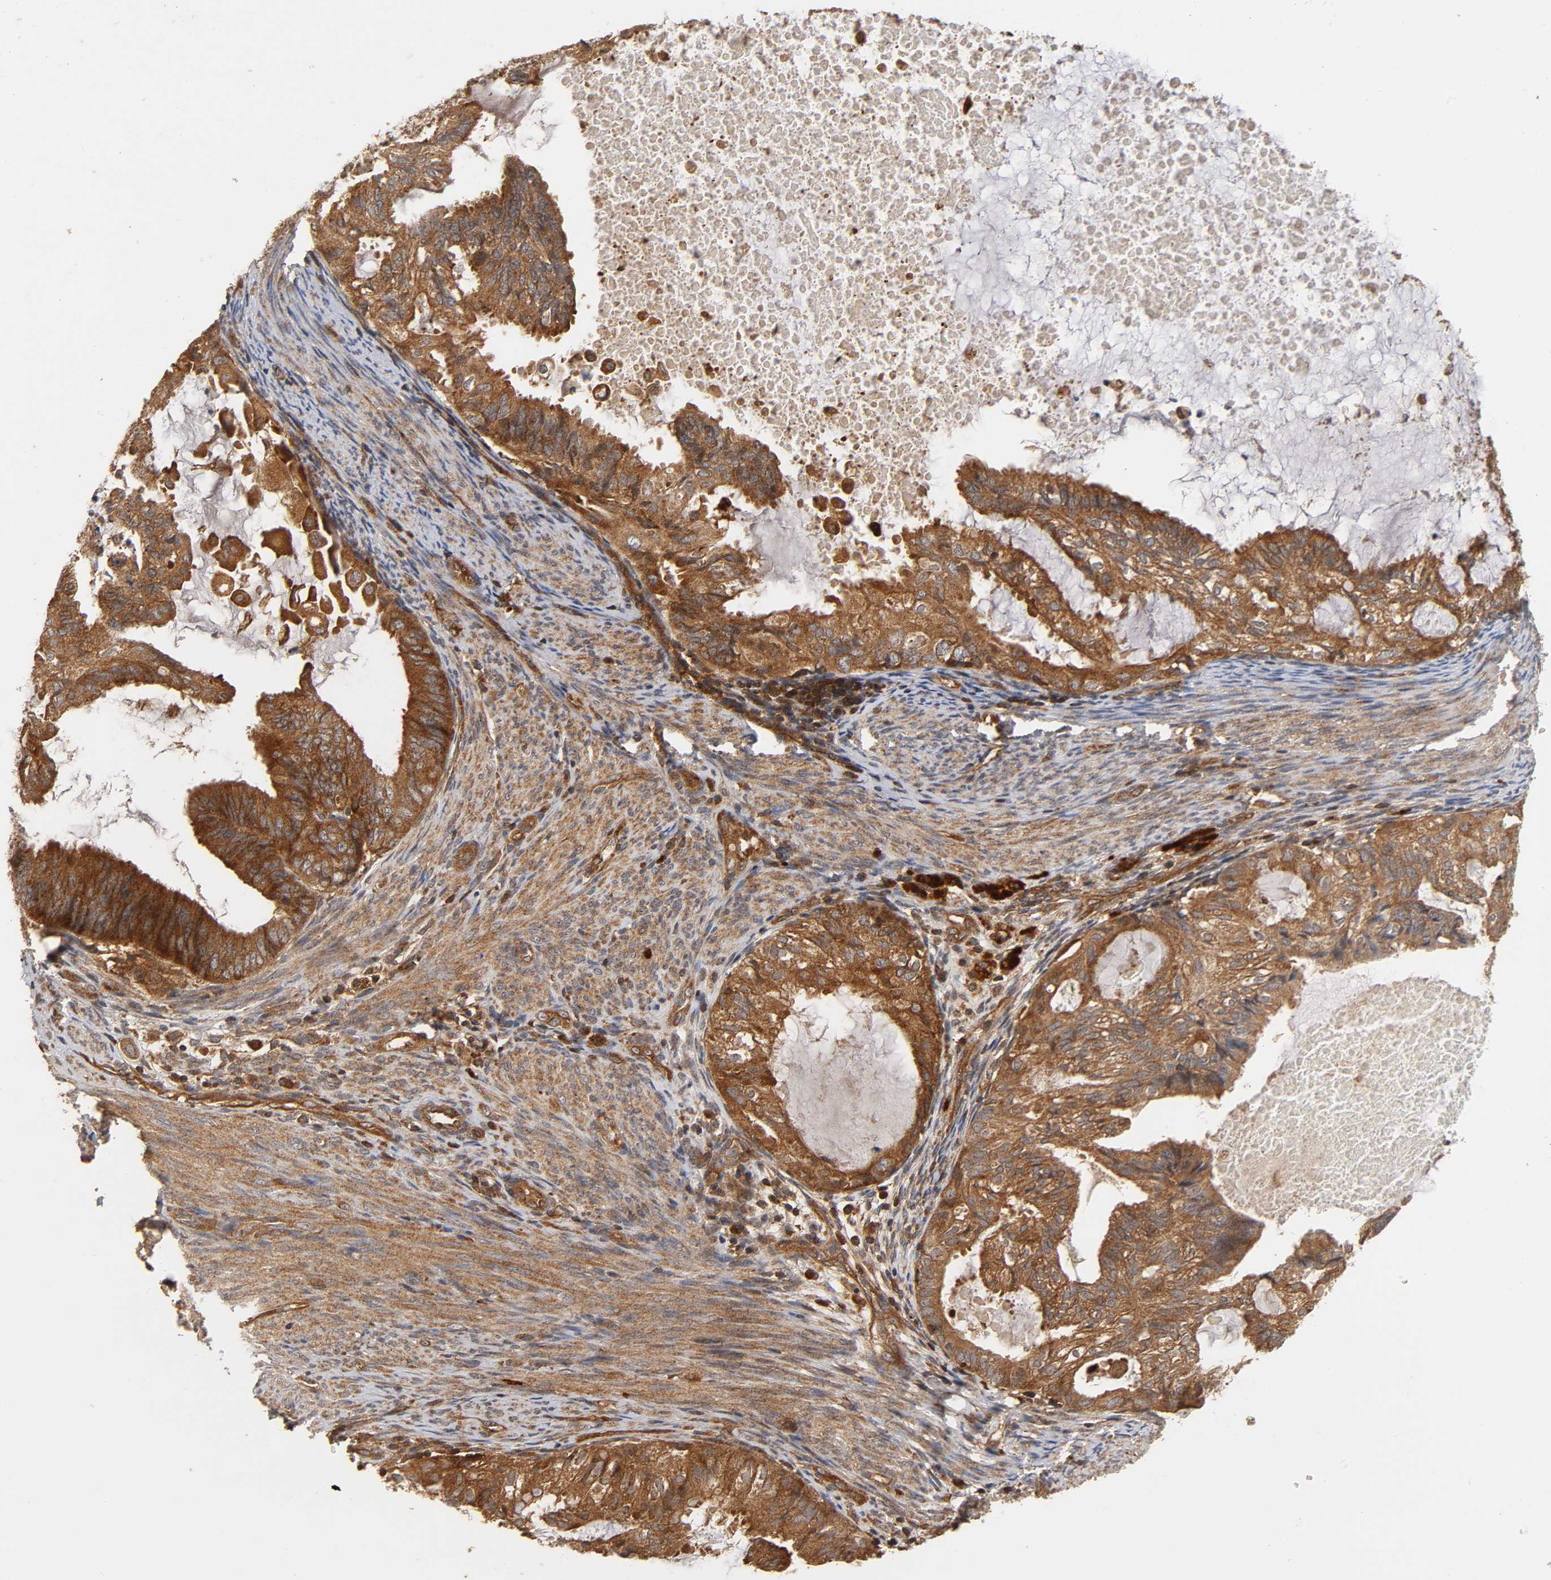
{"staining": {"intensity": "strong", "quantity": ">75%", "location": "cytoplasmic/membranous"}, "tissue": "cervical cancer", "cell_type": "Tumor cells", "image_type": "cancer", "snomed": [{"axis": "morphology", "description": "Normal tissue, NOS"}, {"axis": "morphology", "description": "Adenocarcinoma, NOS"}, {"axis": "topography", "description": "Cervix"}, {"axis": "topography", "description": "Endometrium"}], "caption": "Human adenocarcinoma (cervical) stained with a protein marker displays strong staining in tumor cells.", "gene": "IKBKB", "patient": {"sex": "female", "age": 86}}